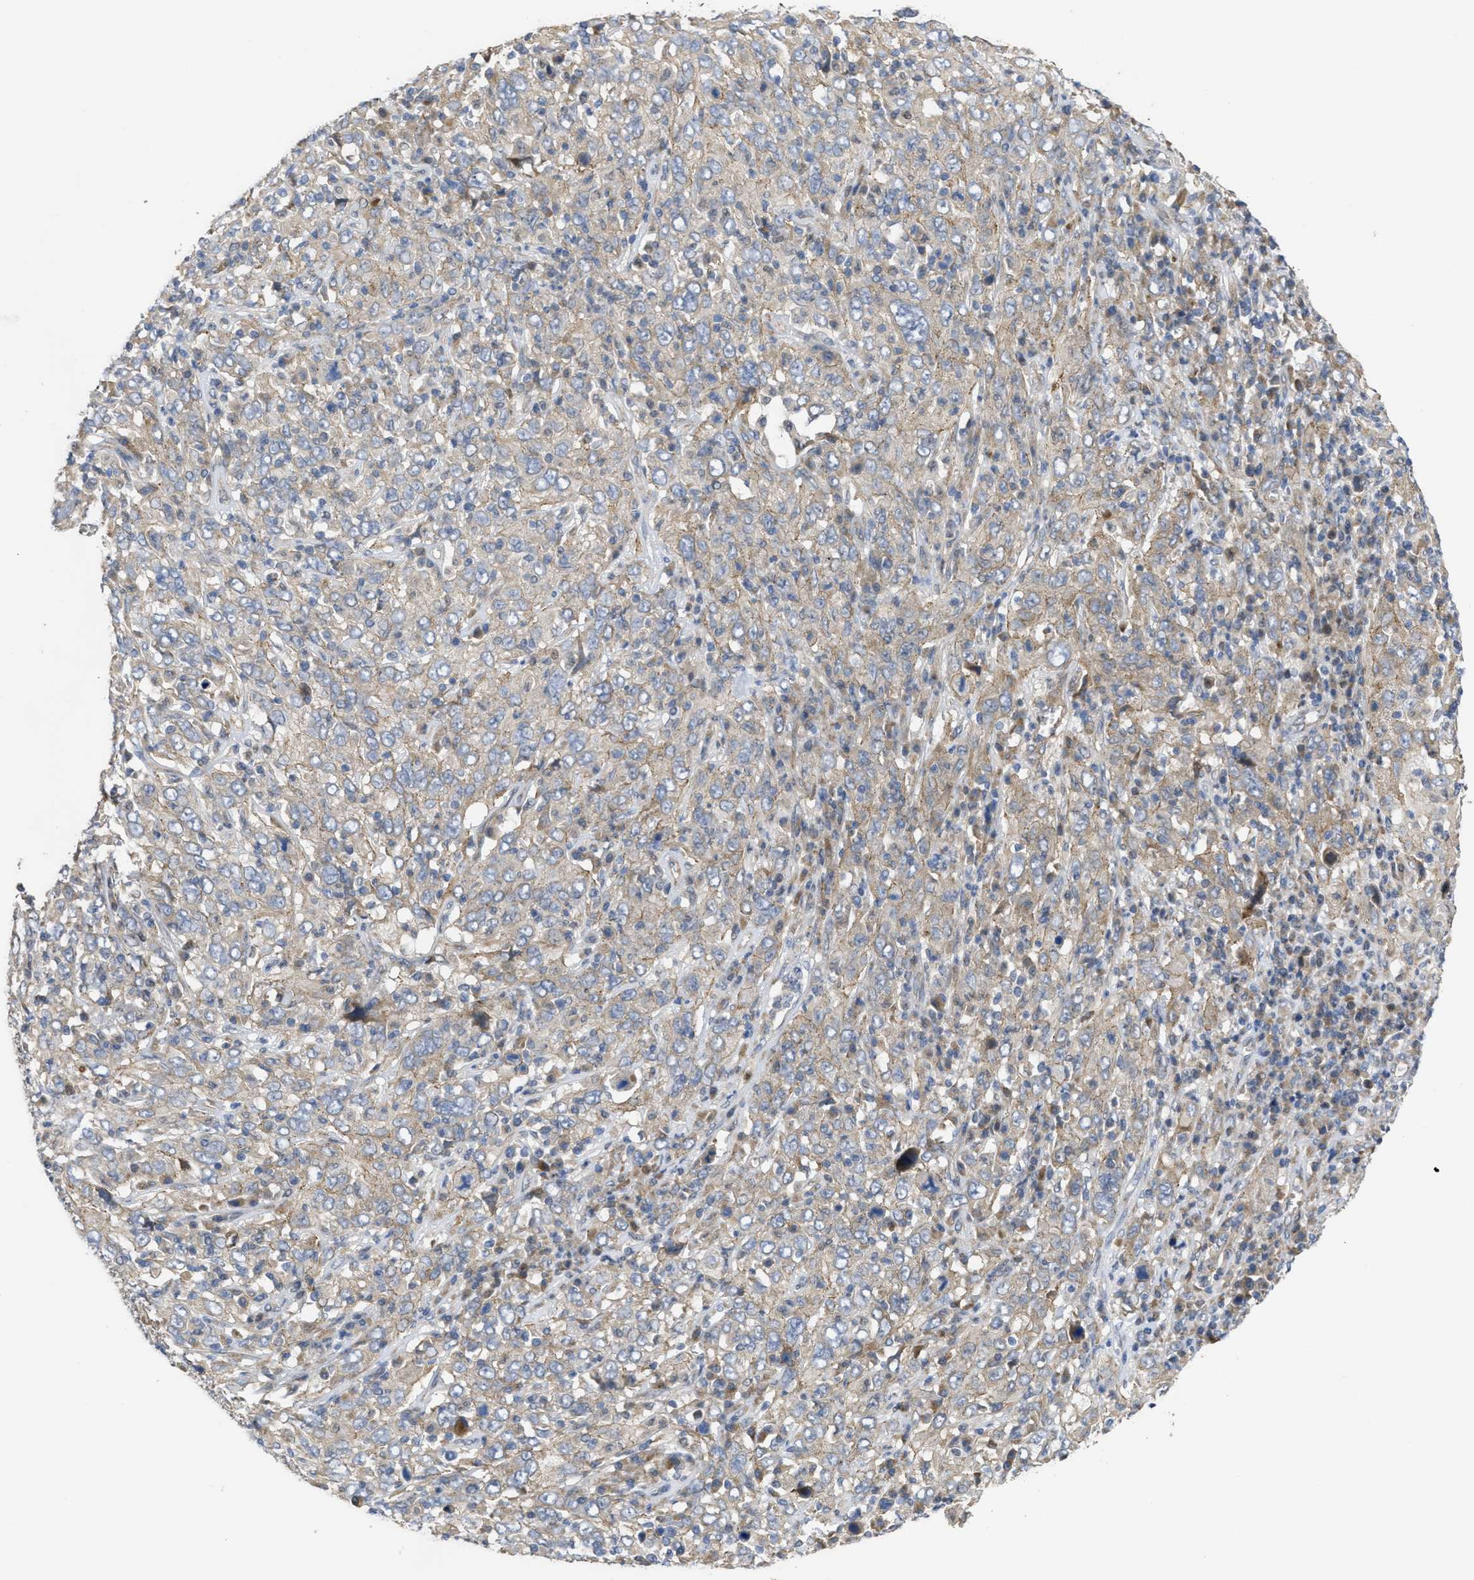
{"staining": {"intensity": "weak", "quantity": ">75%", "location": "cytoplasmic/membranous"}, "tissue": "cervical cancer", "cell_type": "Tumor cells", "image_type": "cancer", "snomed": [{"axis": "morphology", "description": "Squamous cell carcinoma, NOS"}, {"axis": "topography", "description": "Cervix"}], "caption": "Protein staining reveals weak cytoplasmic/membranous staining in about >75% of tumor cells in cervical cancer (squamous cell carcinoma). Using DAB (3,3'-diaminobenzidine) (brown) and hematoxylin (blue) stains, captured at high magnification using brightfield microscopy.", "gene": "CDPF1", "patient": {"sex": "female", "age": 46}}